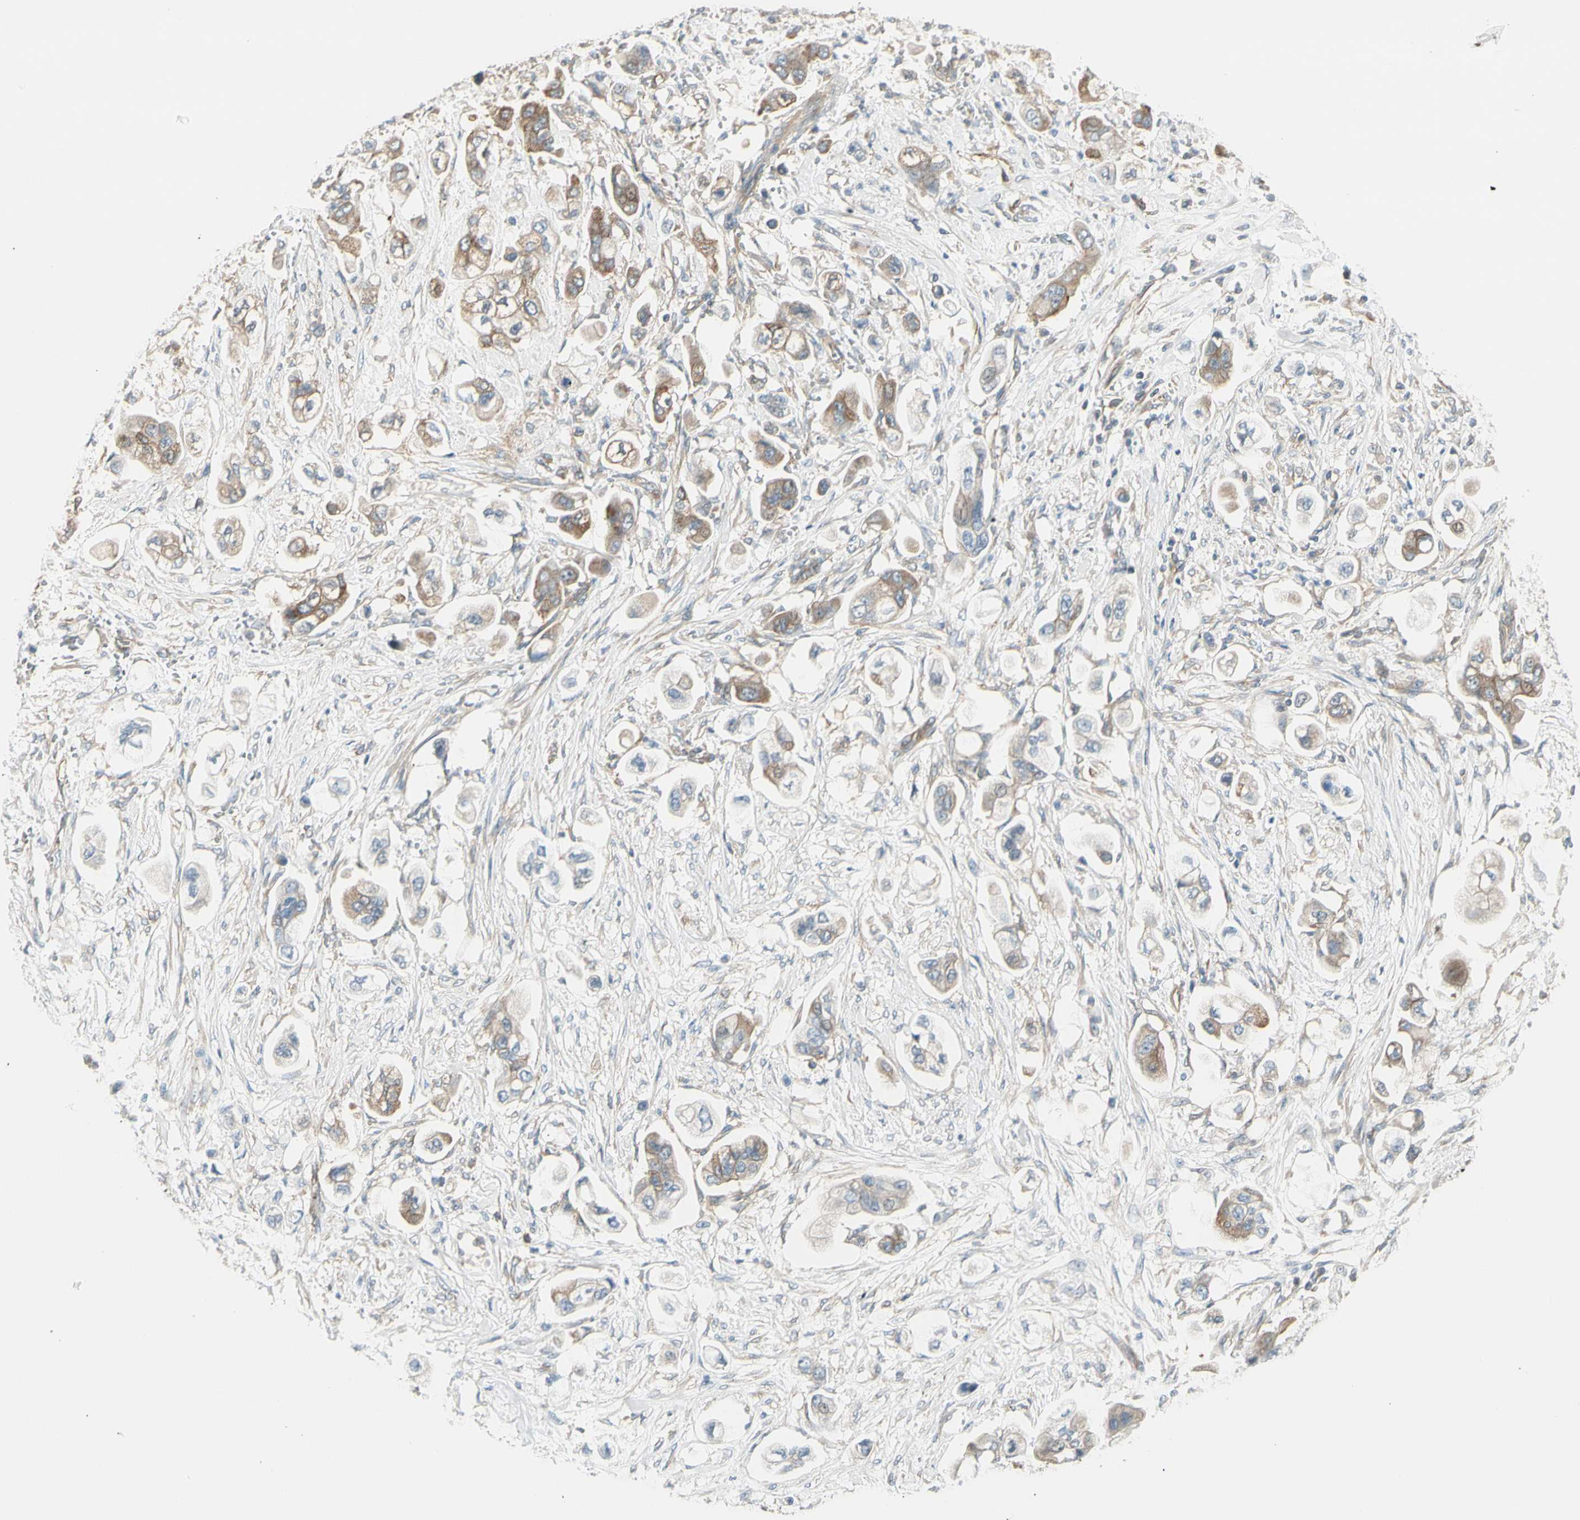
{"staining": {"intensity": "weak", "quantity": ">75%", "location": "cytoplasmic/membranous"}, "tissue": "stomach cancer", "cell_type": "Tumor cells", "image_type": "cancer", "snomed": [{"axis": "morphology", "description": "Adenocarcinoma, NOS"}, {"axis": "topography", "description": "Stomach"}], "caption": "Immunohistochemical staining of human stomach cancer demonstrates weak cytoplasmic/membranous protein expression in about >75% of tumor cells.", "gene": "AGFG1", "patient": {"sex": "male", "age": 62}}